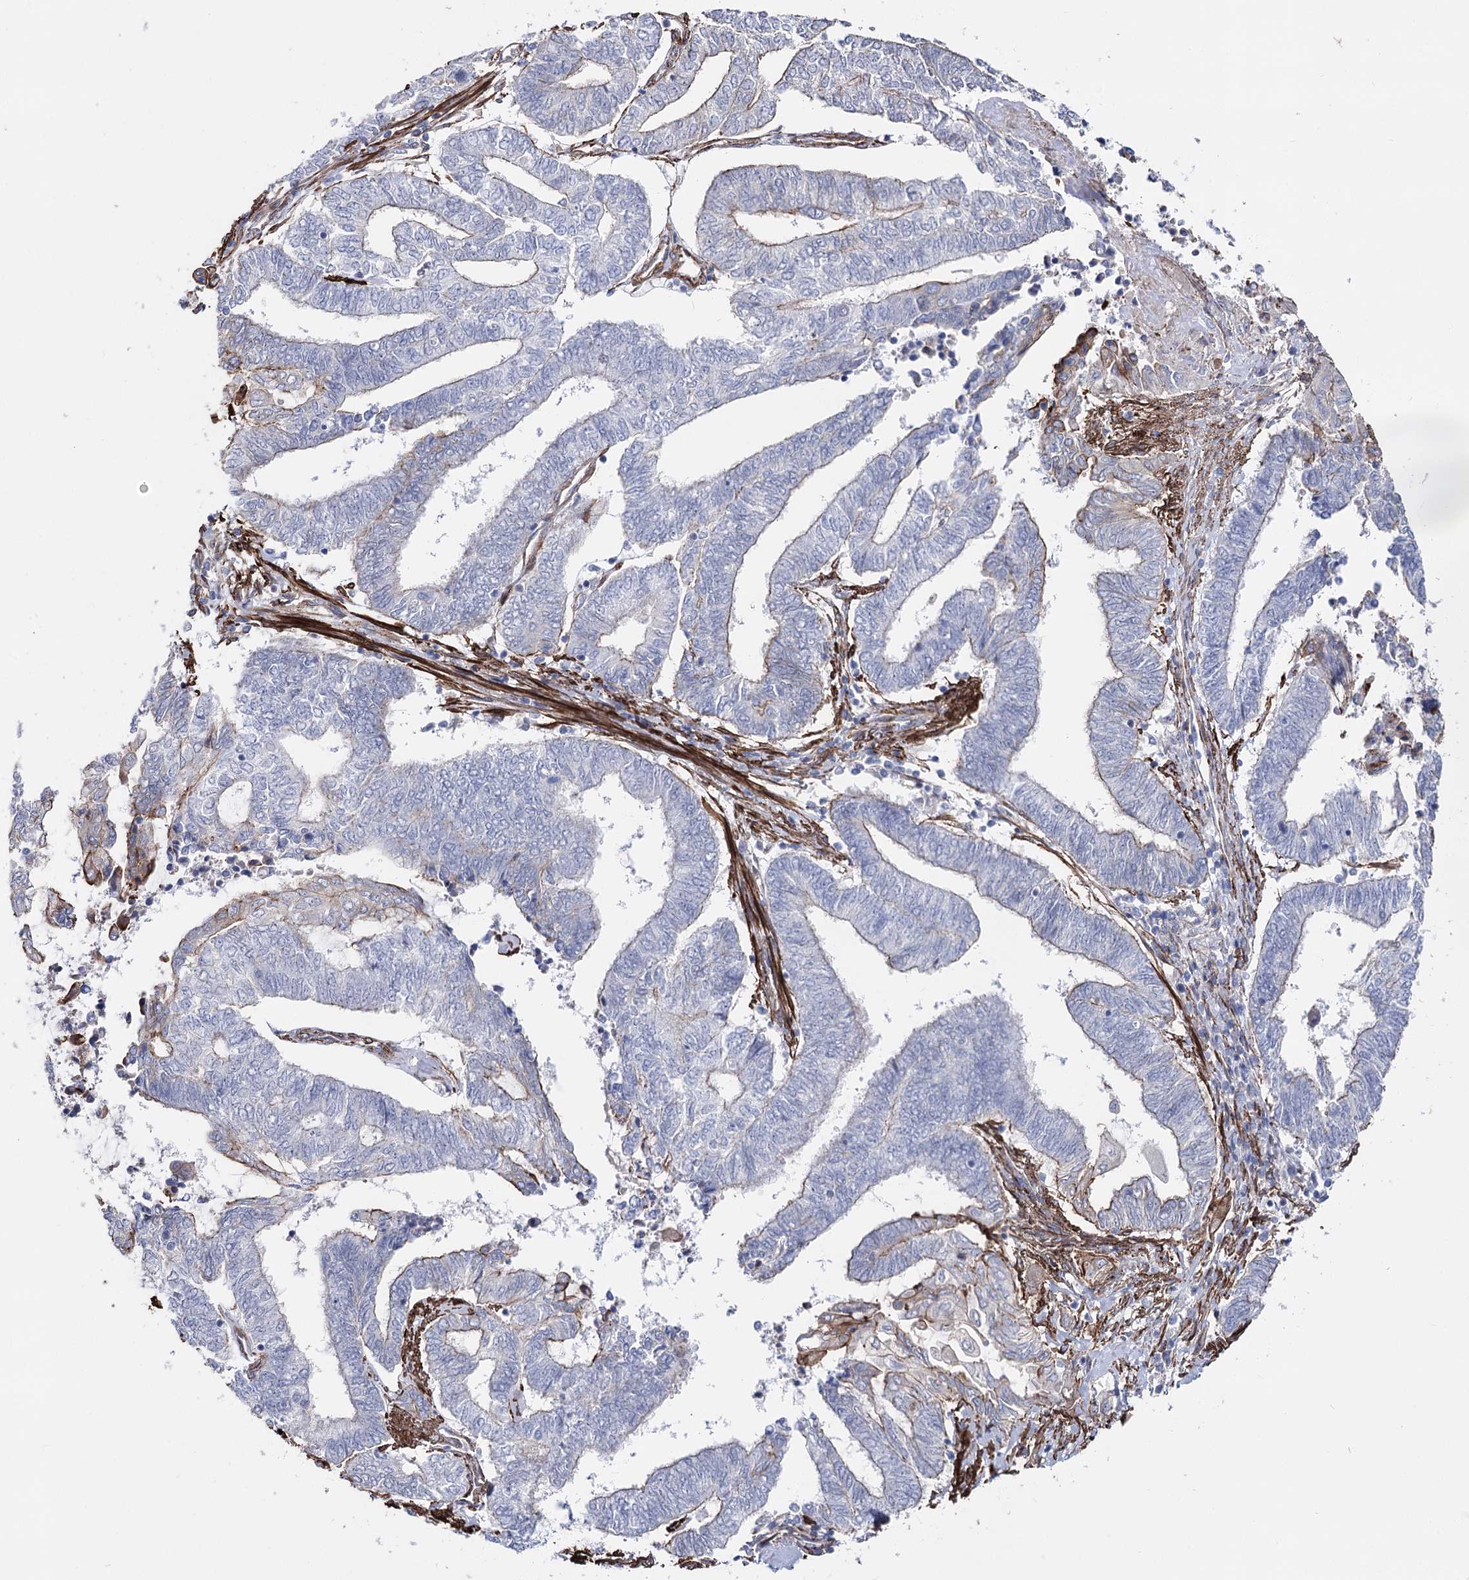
{"staining": {"intensity": "weak", "quantity": "<25%", "location": "cytoplasmic/membranous"}, "tissue": "endometrial cancer", "cell_type": "Tumor cells", "image_type": "cancer", "snomed": [{"axis": "morphology", "description": "Adenocarcinoma, NOS"}, {"axis": "topography", "description": "Uterus"}, {"axis": "topography", "description": "Endometrium"}], "caption": "IHC histopathology image of neoplastic tissue: endometrial adenocarcinoma stained with DAB demonstrates no significant protein expression in tumor cells.", "gene": "ARHGAP20", "patient": {"sex": "female", "age": 70}}